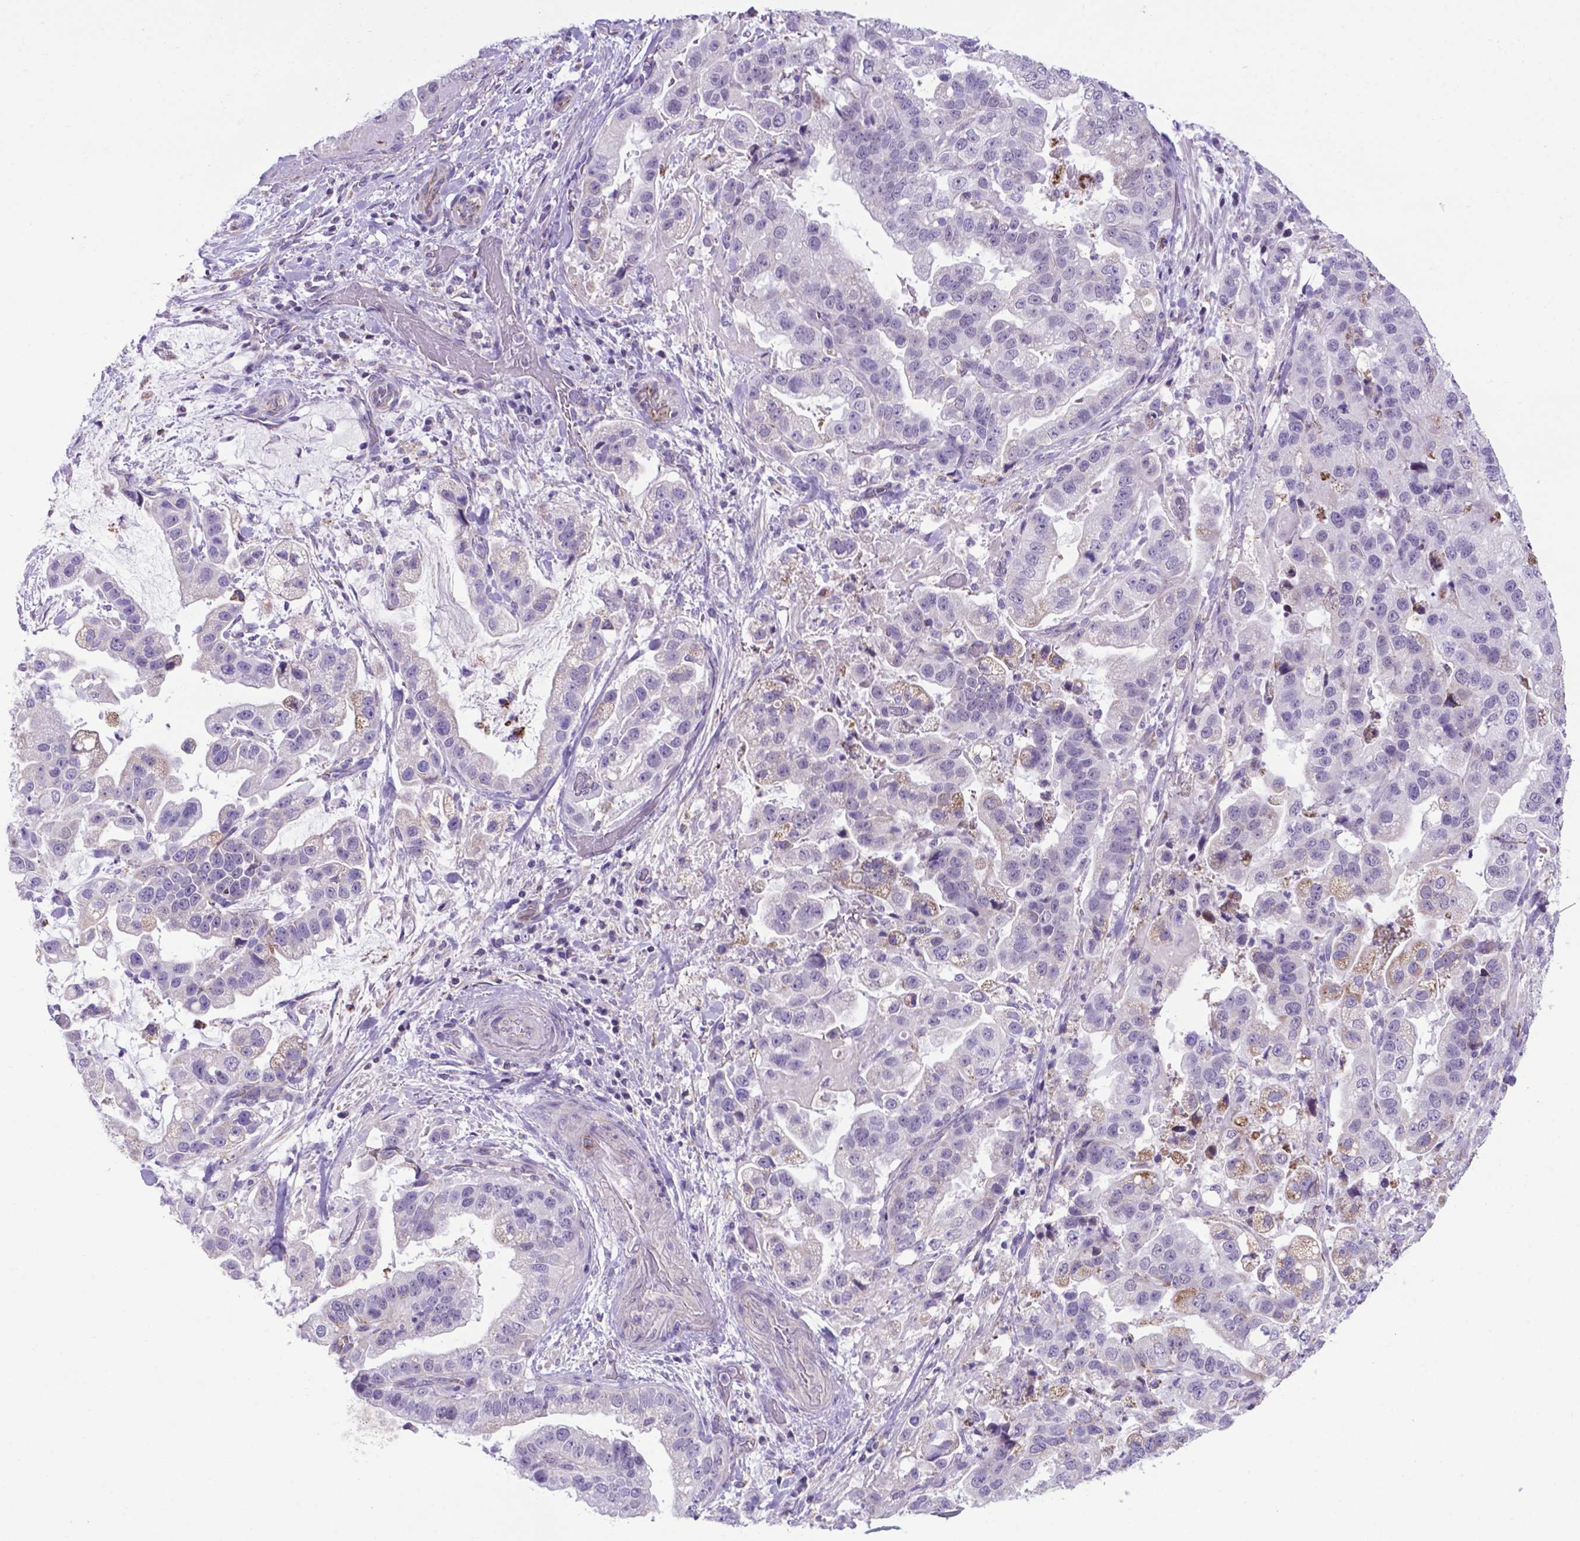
{"staining": {"intensity": "negative", "quantity": "none", "location": "none"}, "tissue": "stomach cancer", "cell_type": "Tumor cells", "image_type": "cancer", "snomed": [{"axis": "morphology", "description": "Adenocarcinoma, NOS"}, {"axis": "topography", "description": "Stomach"}], "caption": "Tumor cells are negative for brown protein staining in stomach cancer (adenocarcinoma). Nuclei are stained in blue.", "gene": "POU3F3", "patient": {"sex": "male", "age": 59}}